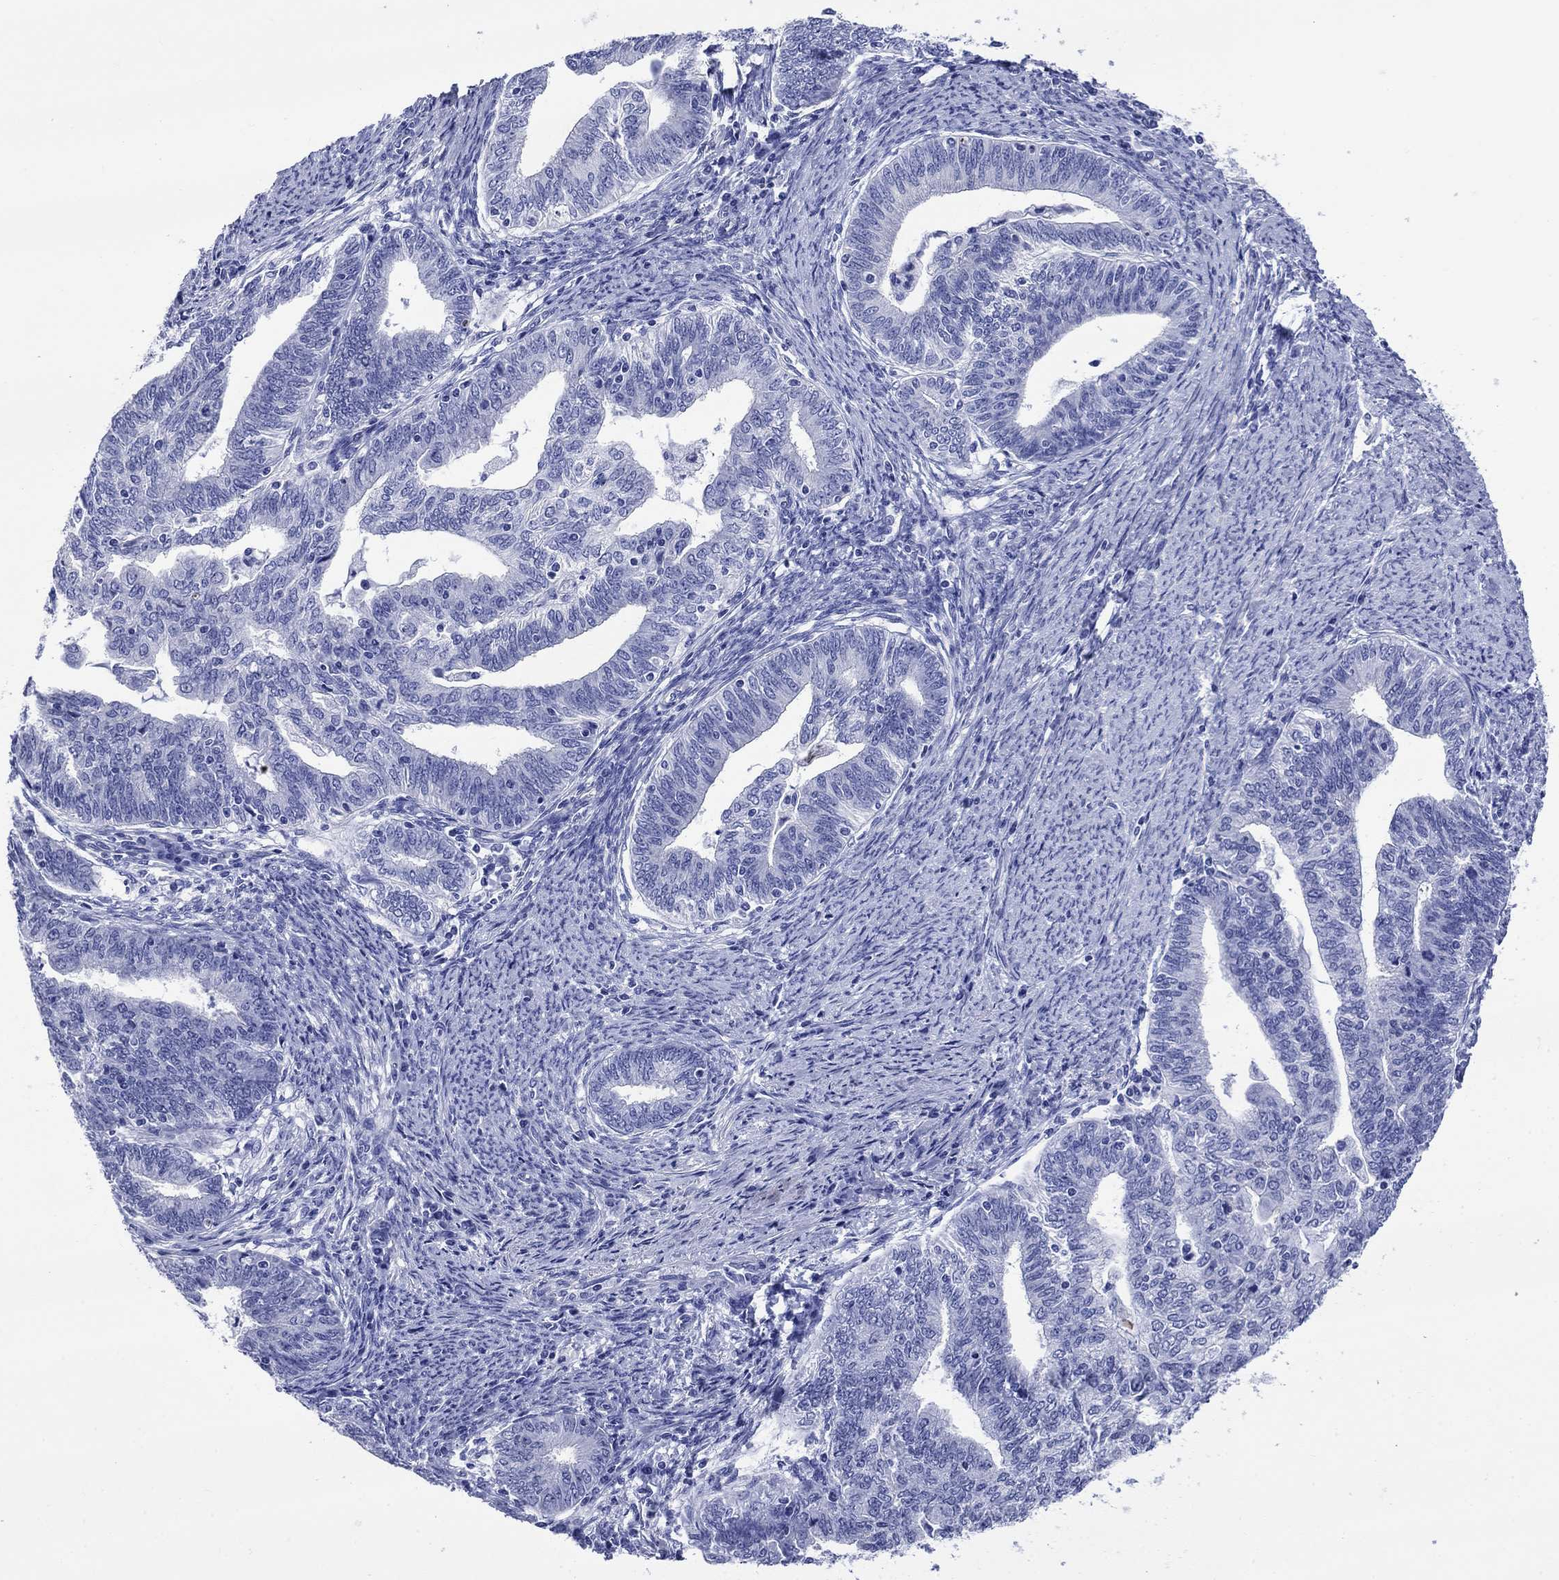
{"staining": {"intensity": "negative", "quantity": "none", "location": "none"}, "tissue": "endometrial cancer", "cell_type": "Tumor cells", "image_type": "cancer", "snomed": [{"axis": "morphology", "description": "Adenocarcinoma, NOS"}, {"axis": "topography", "description": "Endometrium"}], "caption": "Tumor cells are negative for protein expression in human endometrial cancer.", "gene": "SLC1A2", "patient": {"sex": "female", "age": 82}}